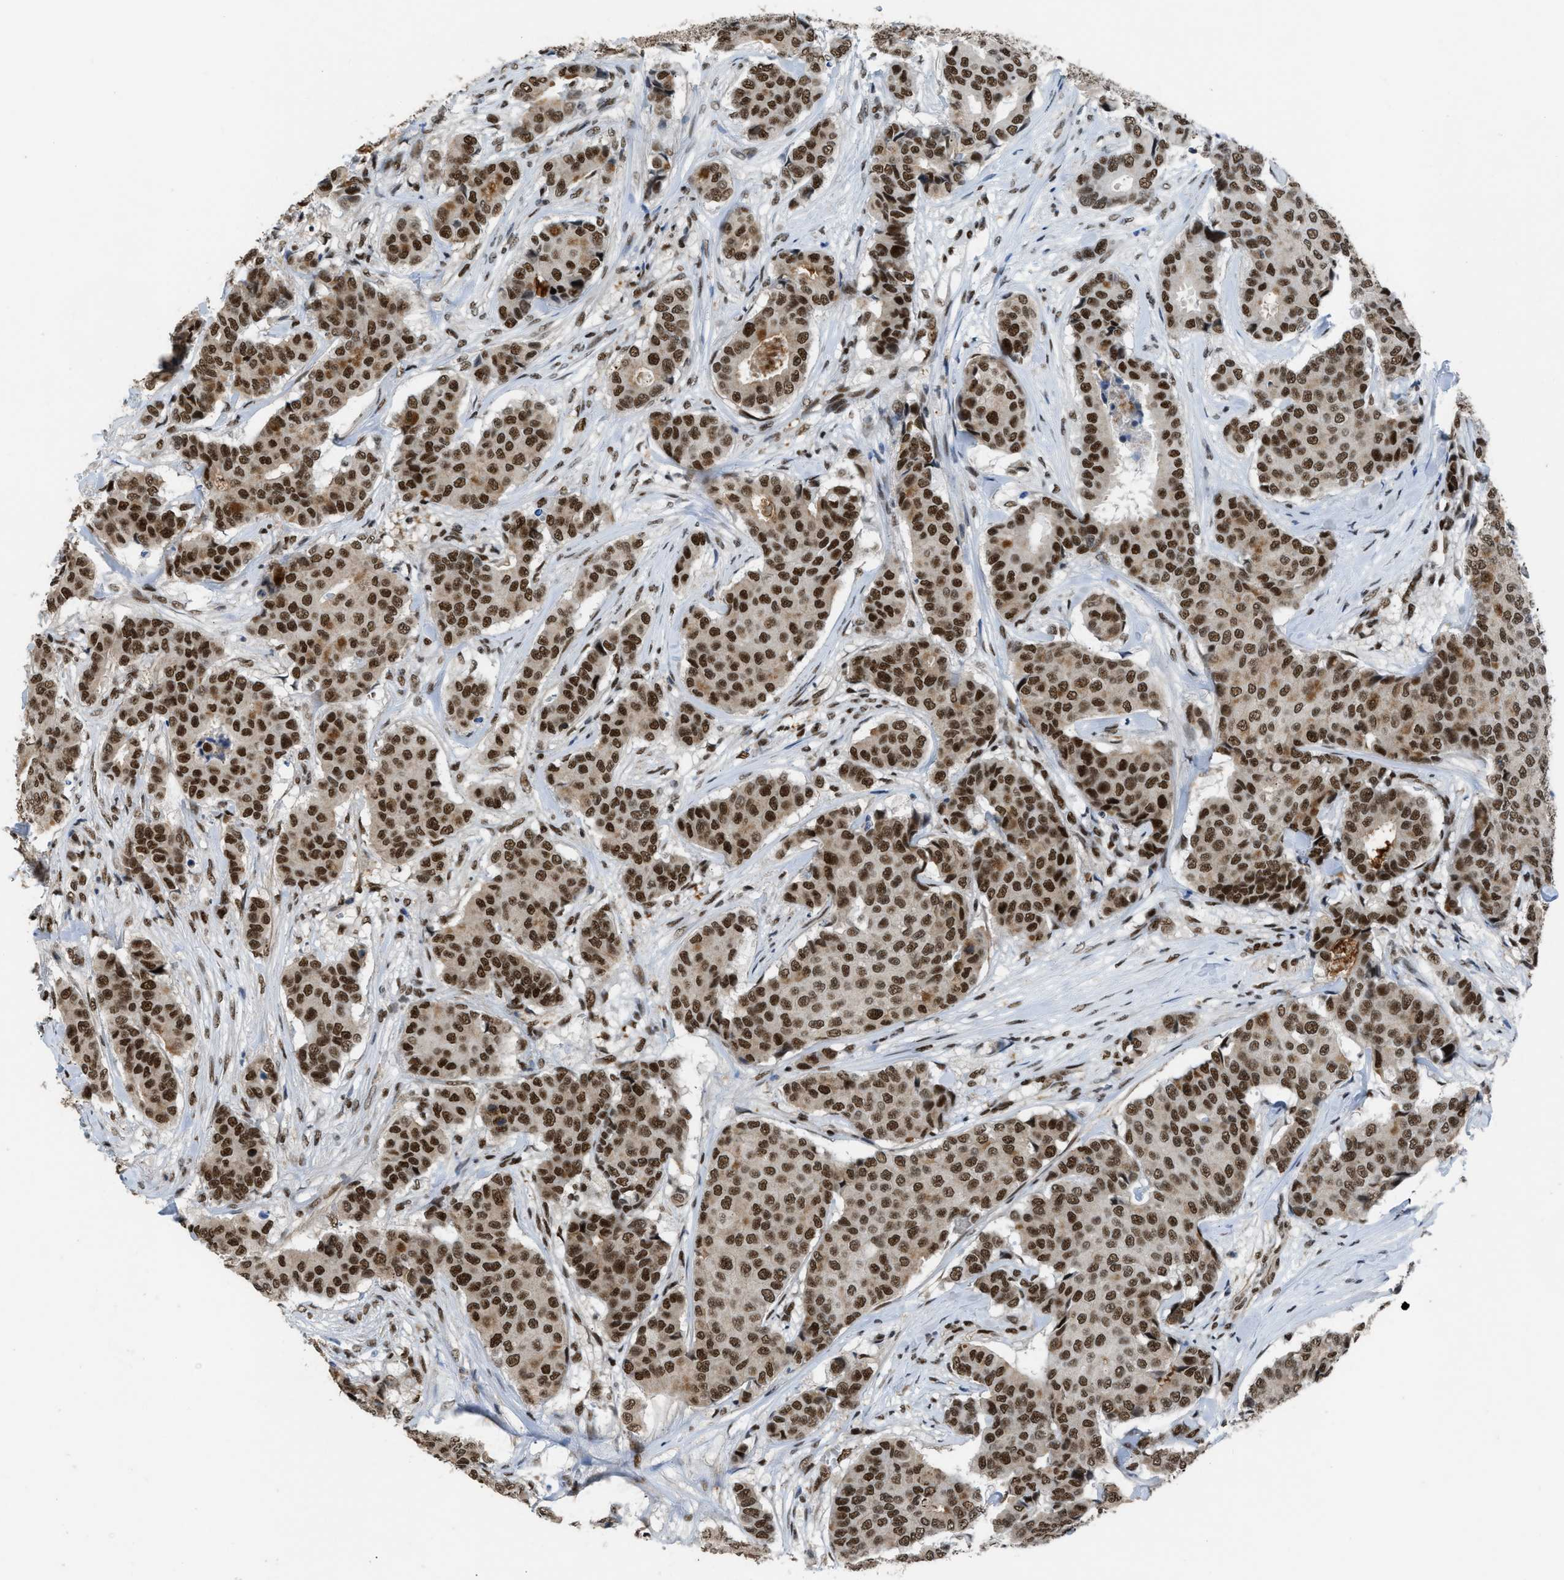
{"staining": {"intensity": "strong", "quantity": ">75%", "location": "nuclear"}, "tissue": "breast cancer", "cell_type": "Tumor cells", "image_type": "cancer", "snomed": [{"axis": "morphology", "description": "Duct carcinoma"}, {"axis": "topography", "description": "Breast"}], "caption": "IHC image of neoplastic tissue: breast infiltrating ductal carcinoma stained using immunohistochemistry reveals high levels of strong protein expression localized specifically in the nuclear of tumor cells, appearing as a nuclear brown color.", "gene": "SCAF4", "patient": {"sex": "female", "age": 75}}